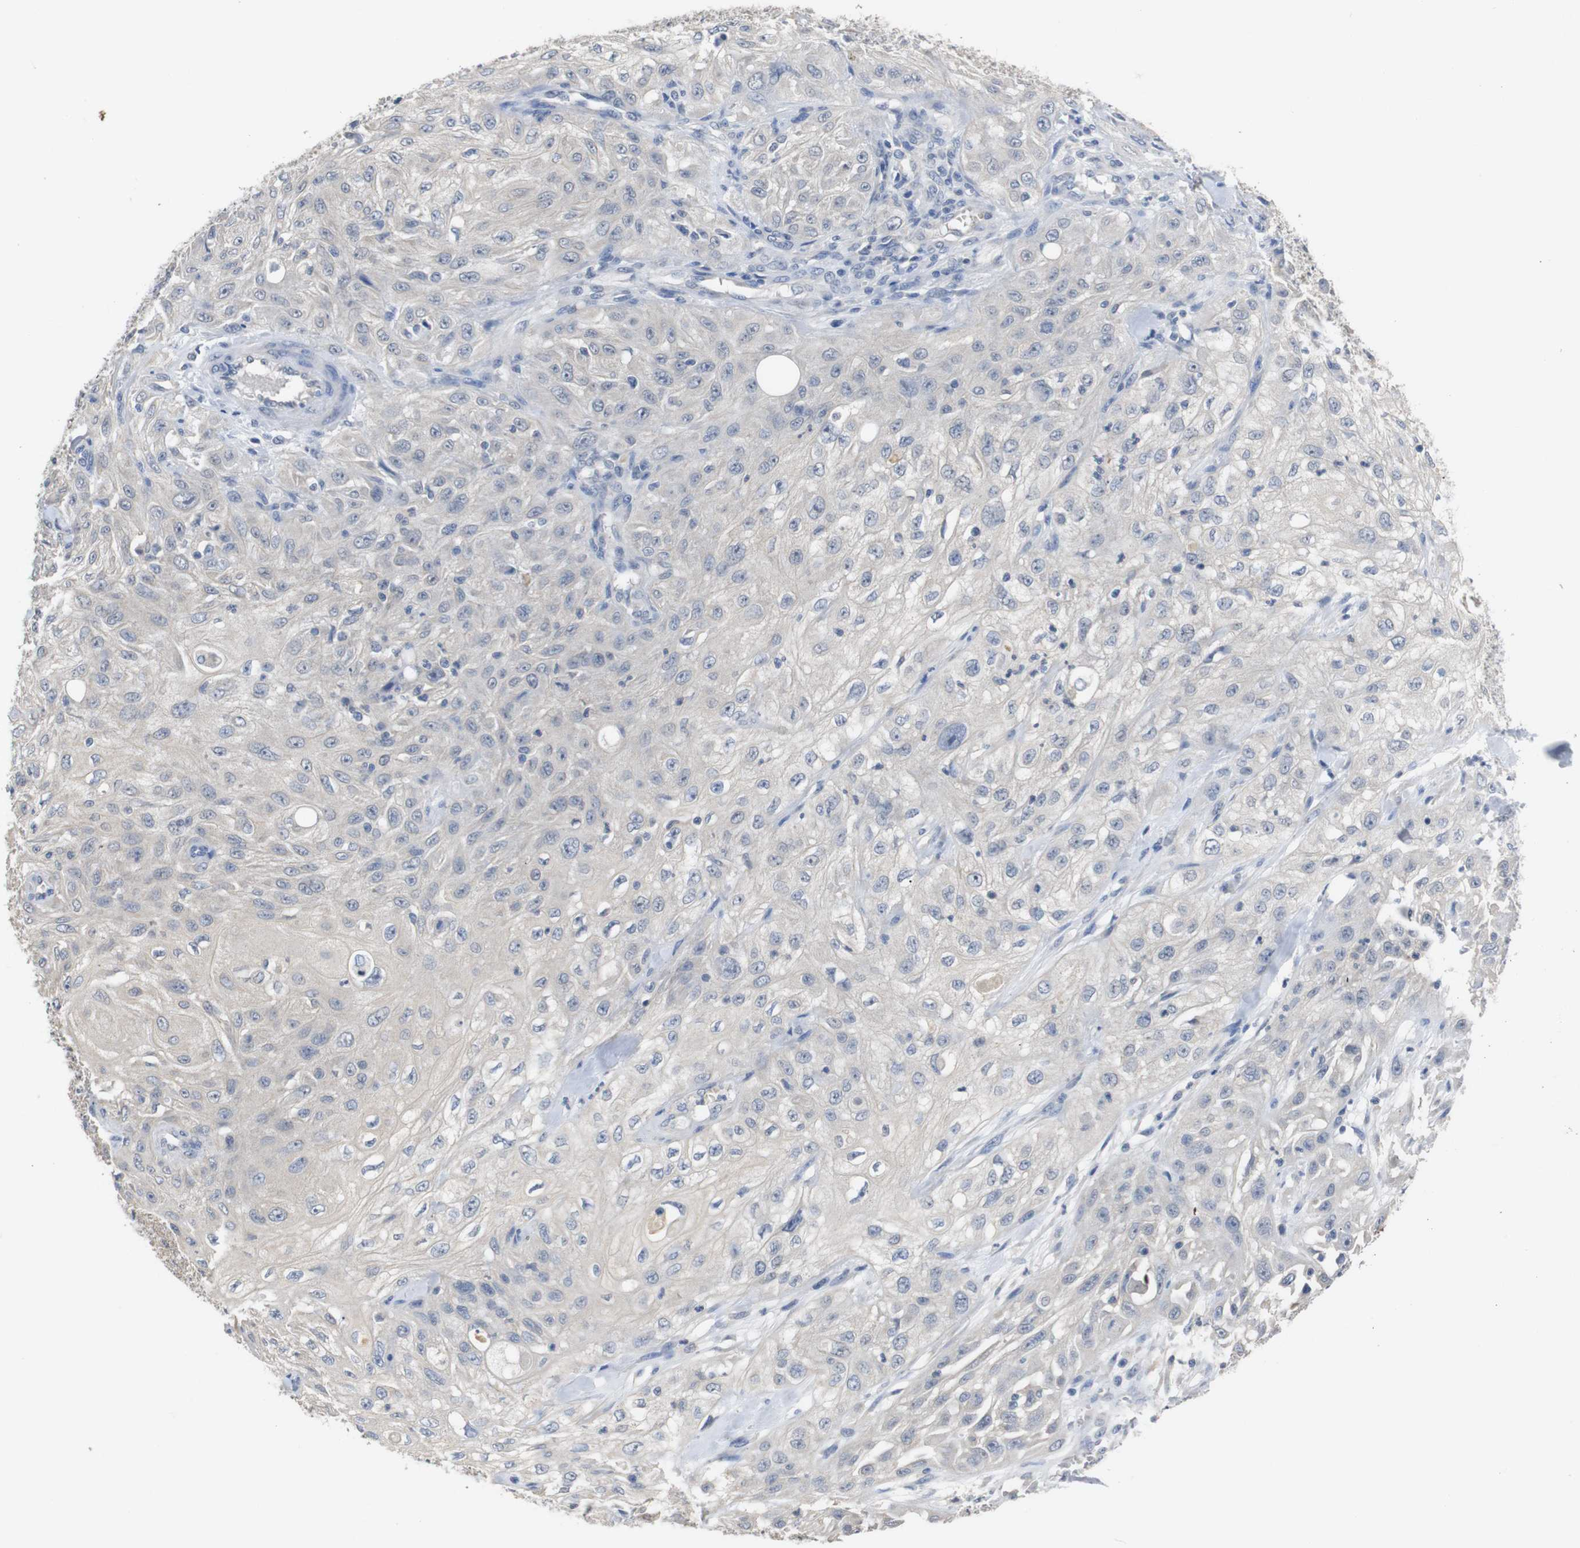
{"staining": {"intensity": "negative", "quantity": "none", "location": "none"}, "tissue": "skin cancer", "cell_type": "Tumor cells", "image_type": "cancer", "snomed": [{"axis": "morphology", "description": "Squamous cell carcinoma, NOS"}, {"axis": "morphology", "description": "Squamous cell carcinoma, metastatic, NOS"}, {"axis": "topography", "description": "Skin"}, {"axis": "topography", "description": "Lymph node"}], "caption": "High magnification brightfield microscopy of metastatic squamous cell carcinoma (skin) stained with DAB (brown) and counterstained with hematoxylin (blue): tumor cells show no significant positivity.", "gene": "HNF1A", "patient": {"sex": "male", "age": 75}}